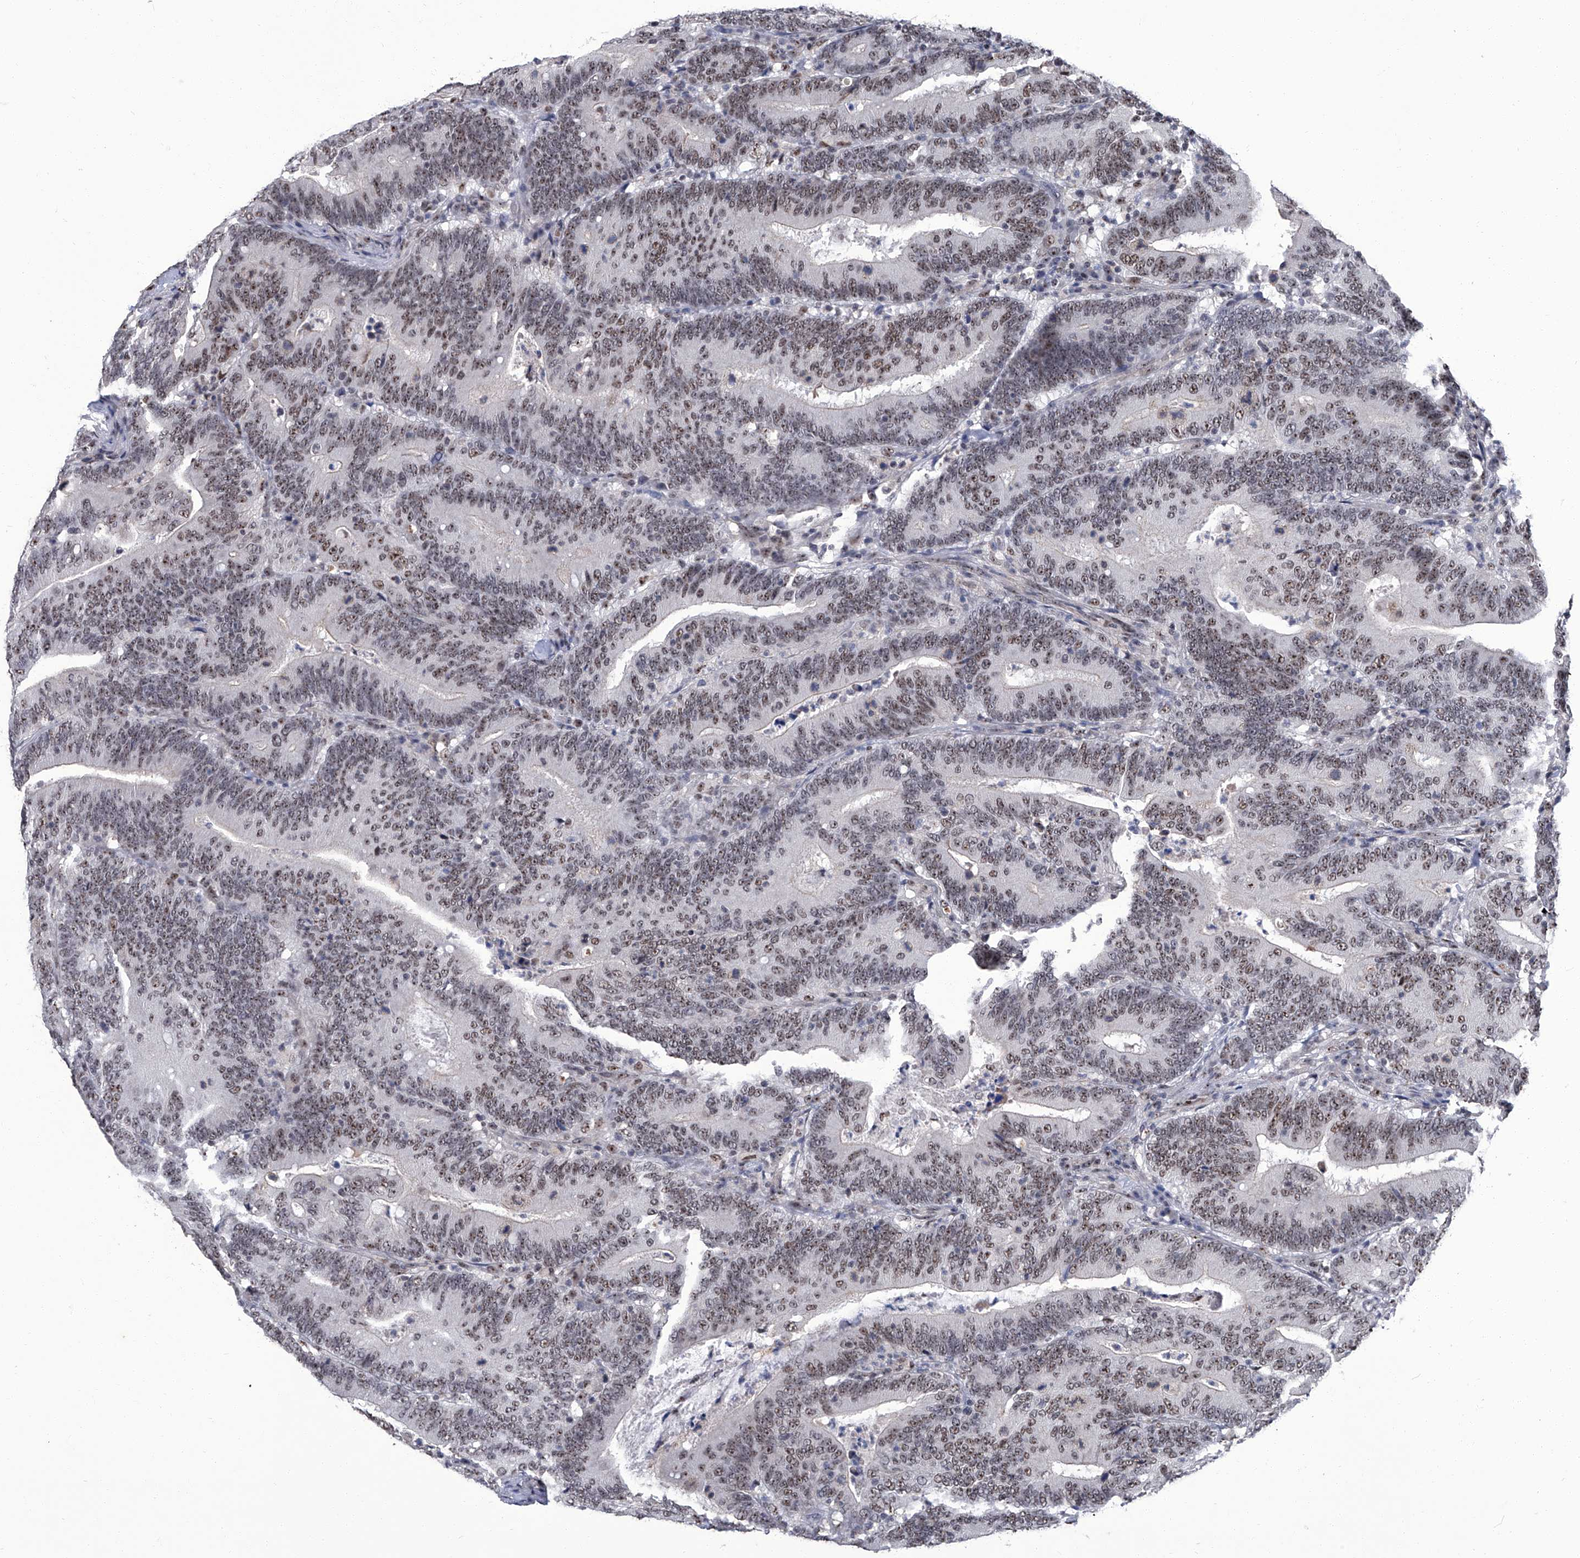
{"staining": {"intensity": "moderate", "quantity": ">75%", "location": "nuclear"}, "tissue": "colorectal cancer", "cell_type": "Tumor cells", "image_type": "cancer", "snomed": [{"axis": "morphology", "description": "Adenocarcinoma, NOS"}, {"axis": "topography", "description": "Colon"}], "caption": "DAB immunohistochemical staining of colorectal cancer exhibits moderate nuclear protein staining in approximately >75% of tumor cells. Nuclei are stained in blue.", "gene": "CMTR1", "patient": {"sex": "female", "age": 66}}